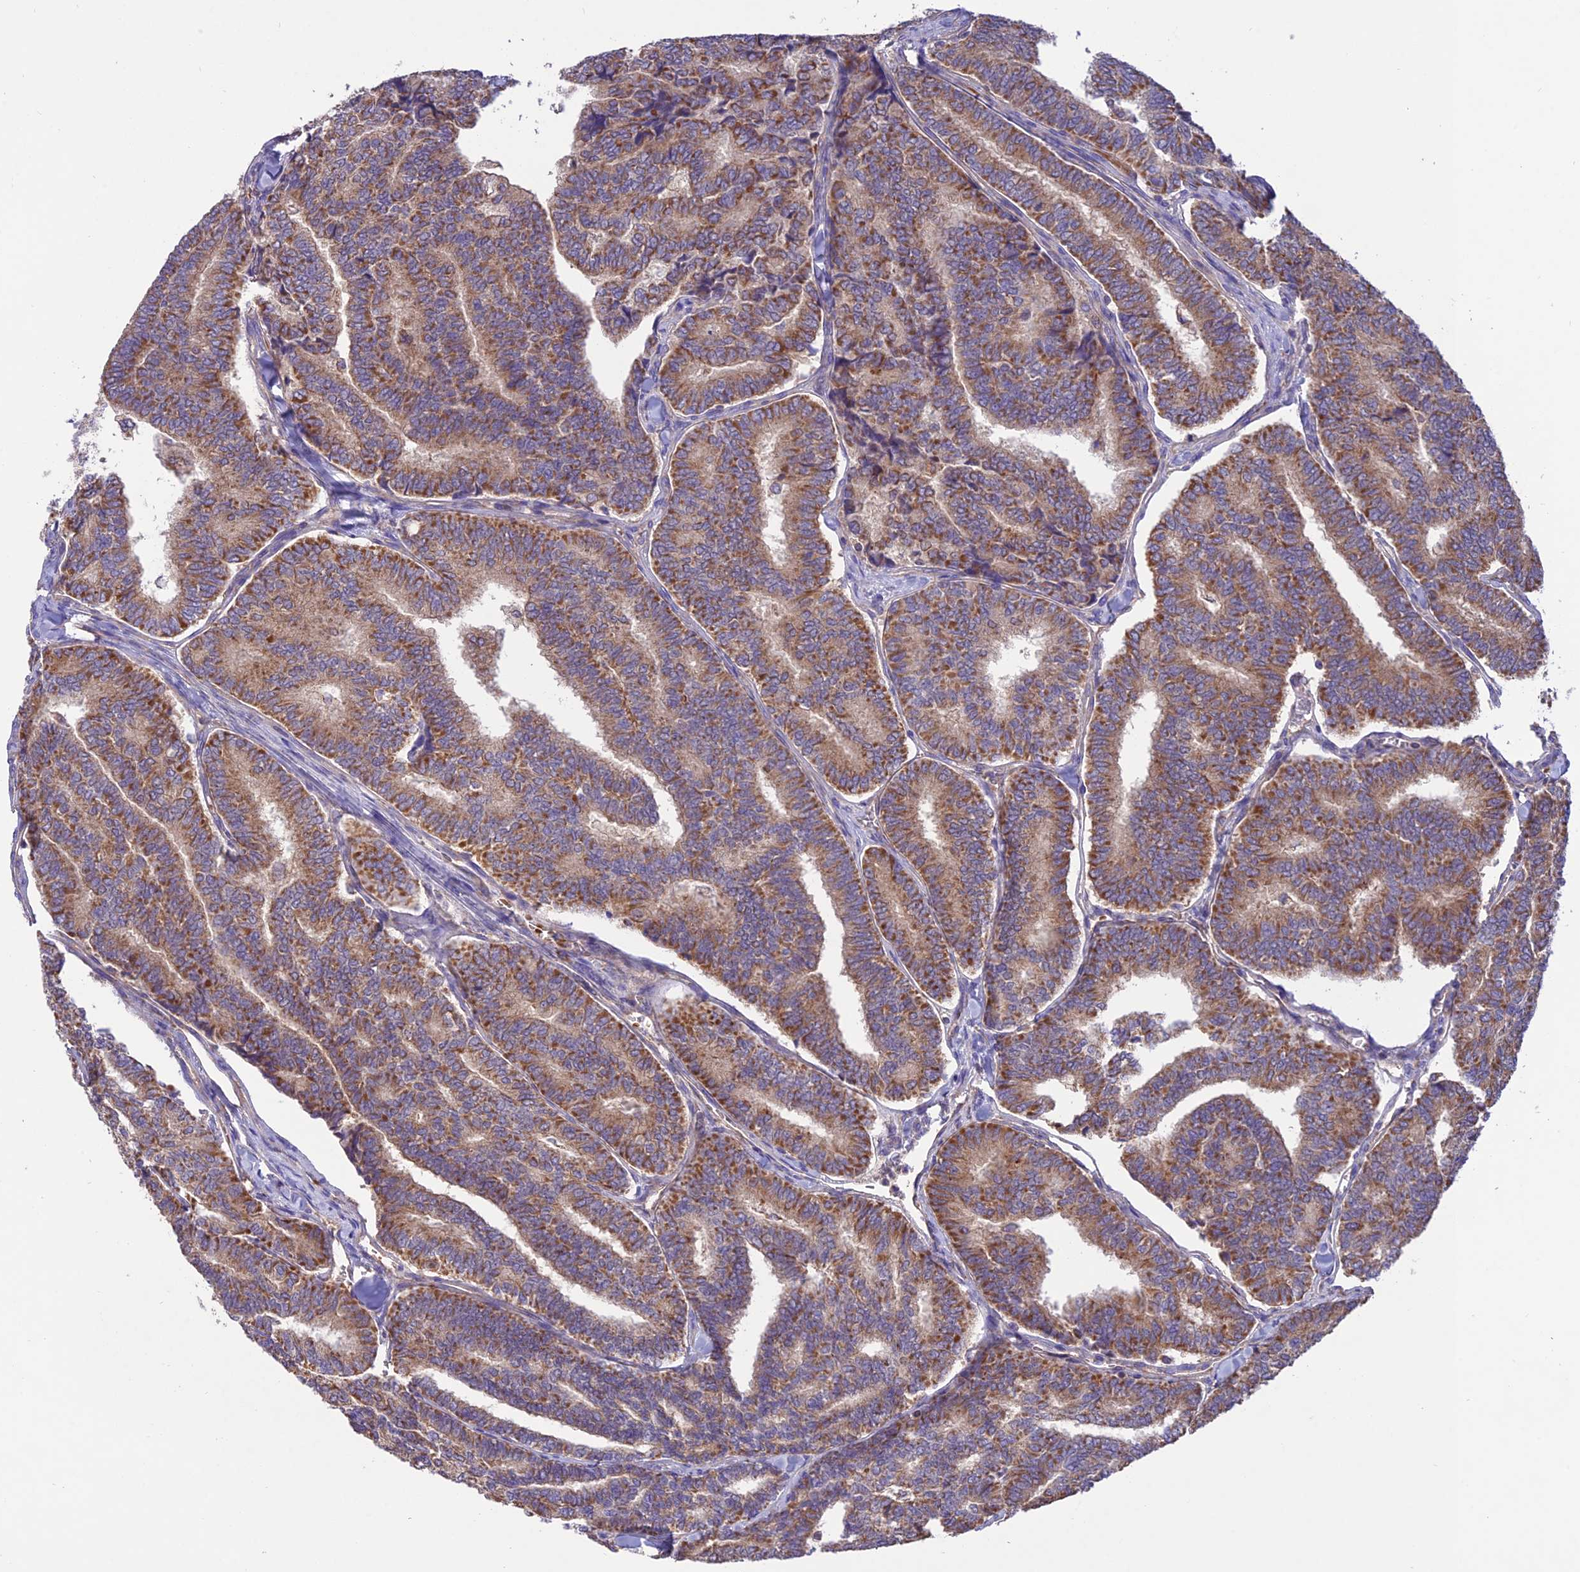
{"staining": {"intensity": "moderate", "quantity": "25%-75%", "location": "cytoplasmic/membranous"}, "tissue": "thyroid cancer", "cell_type": "Tumor cells", "image_type": "cancer", "snomed": [{"axis": "morphology", "description": "Papillary adenocarcinoma, NOS"}, {"axis": "topography", "description": "Thyroid gland"}], "caption": "A photomicrograph of thyroid papillary adenocarcinoma stained for a protein reveals moderate cytoplasmic/membranous brown staining in tumor cells.", "gene": "NDUFAF1", "patient": {"sex": "female", "age": 35}}